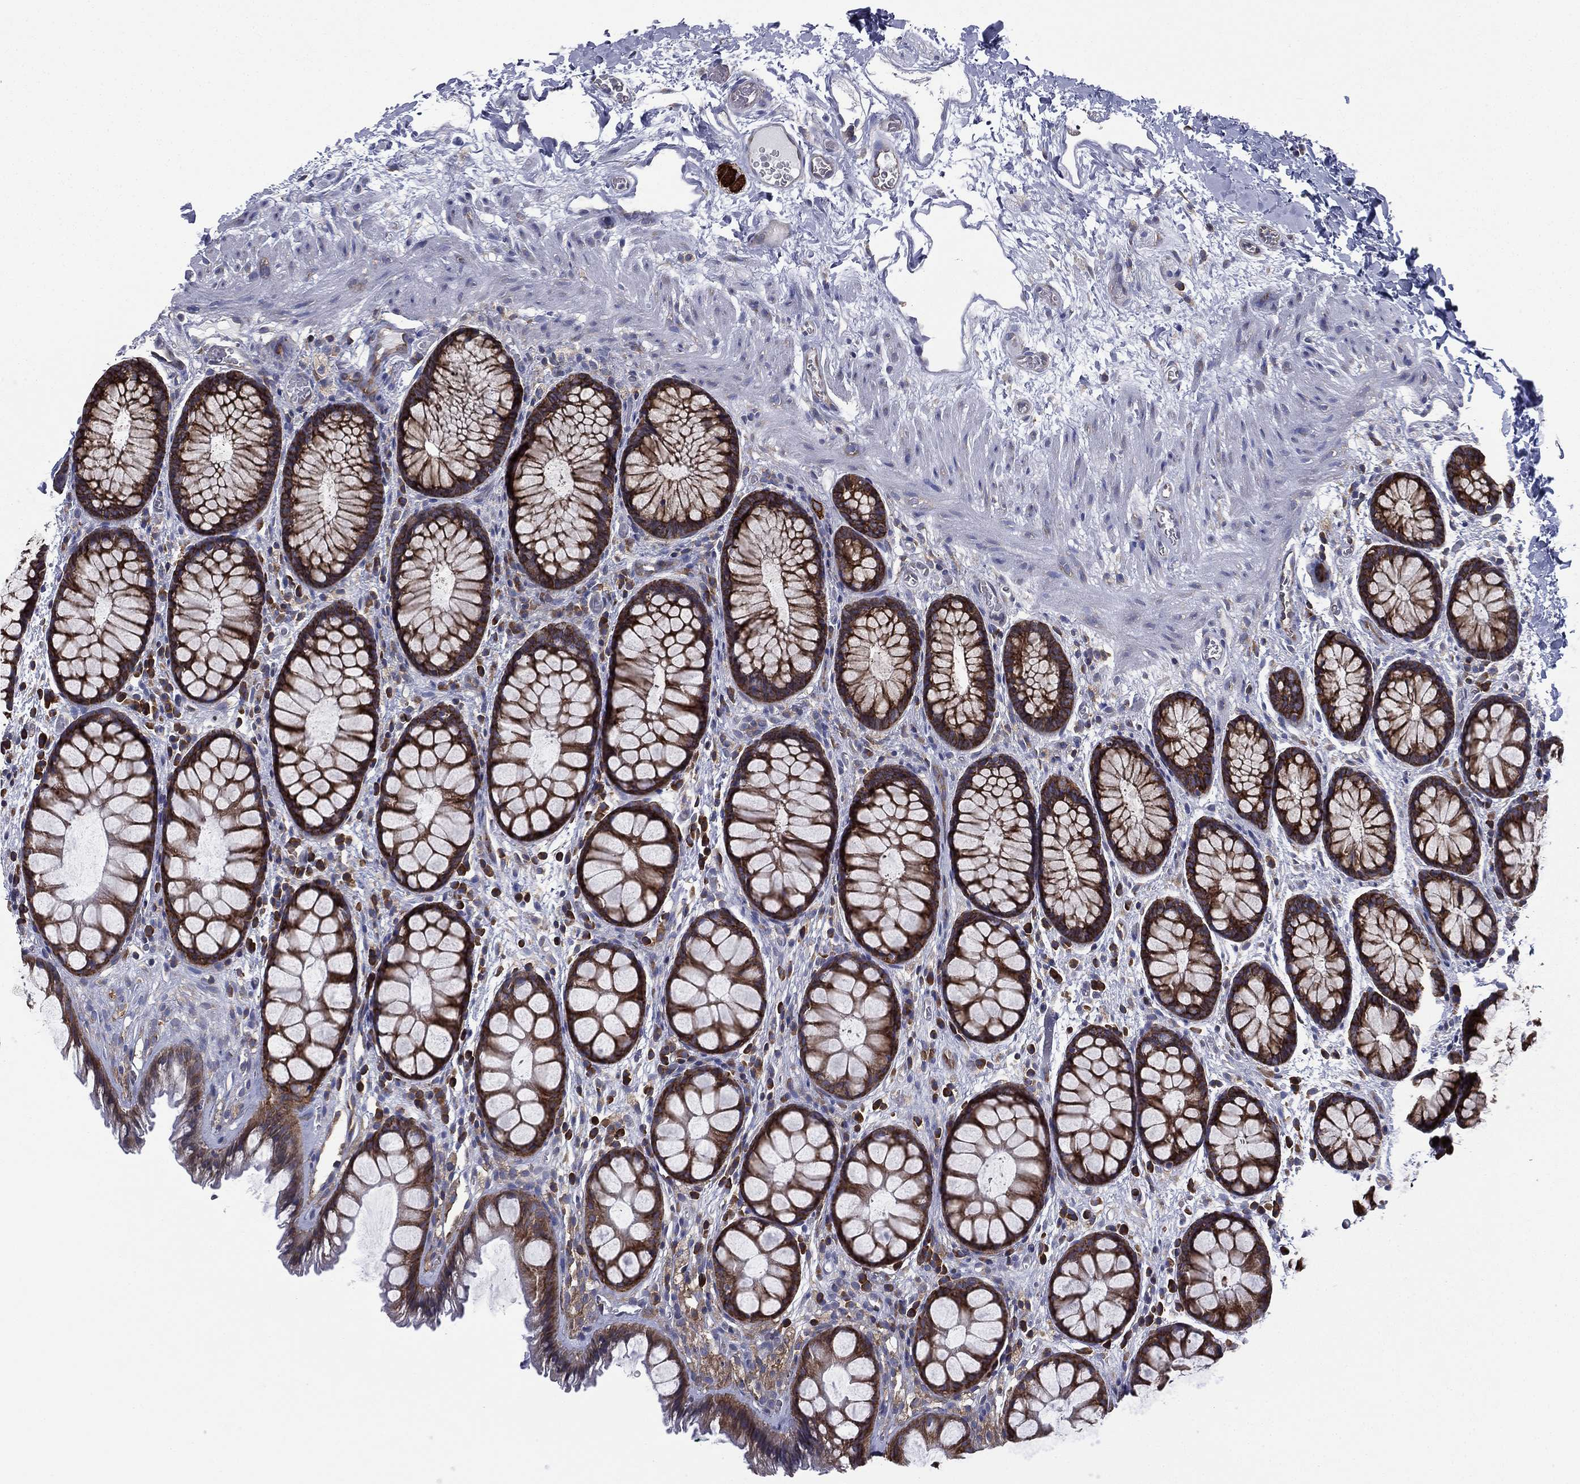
{"staining": {"intensity": "strong", "quantity": ">75%", "location": "cytoplasmic/membranous"}, "tissue": "rectum", "cell_type": "Glandular cells", "image_type": "normal", "snomed": [{"axis": "morphology", "description": "Normal tissue, NOS"}, {"axis": "topography", "description": "Rectum"}], "caption": "Protein expression analysis of unremarkable rectum shows strong cytoplasmic/membranous expression in about >75% of glandular cells.", "gene": "FARSA", "patient": {"sex": "female", "age": 62}}